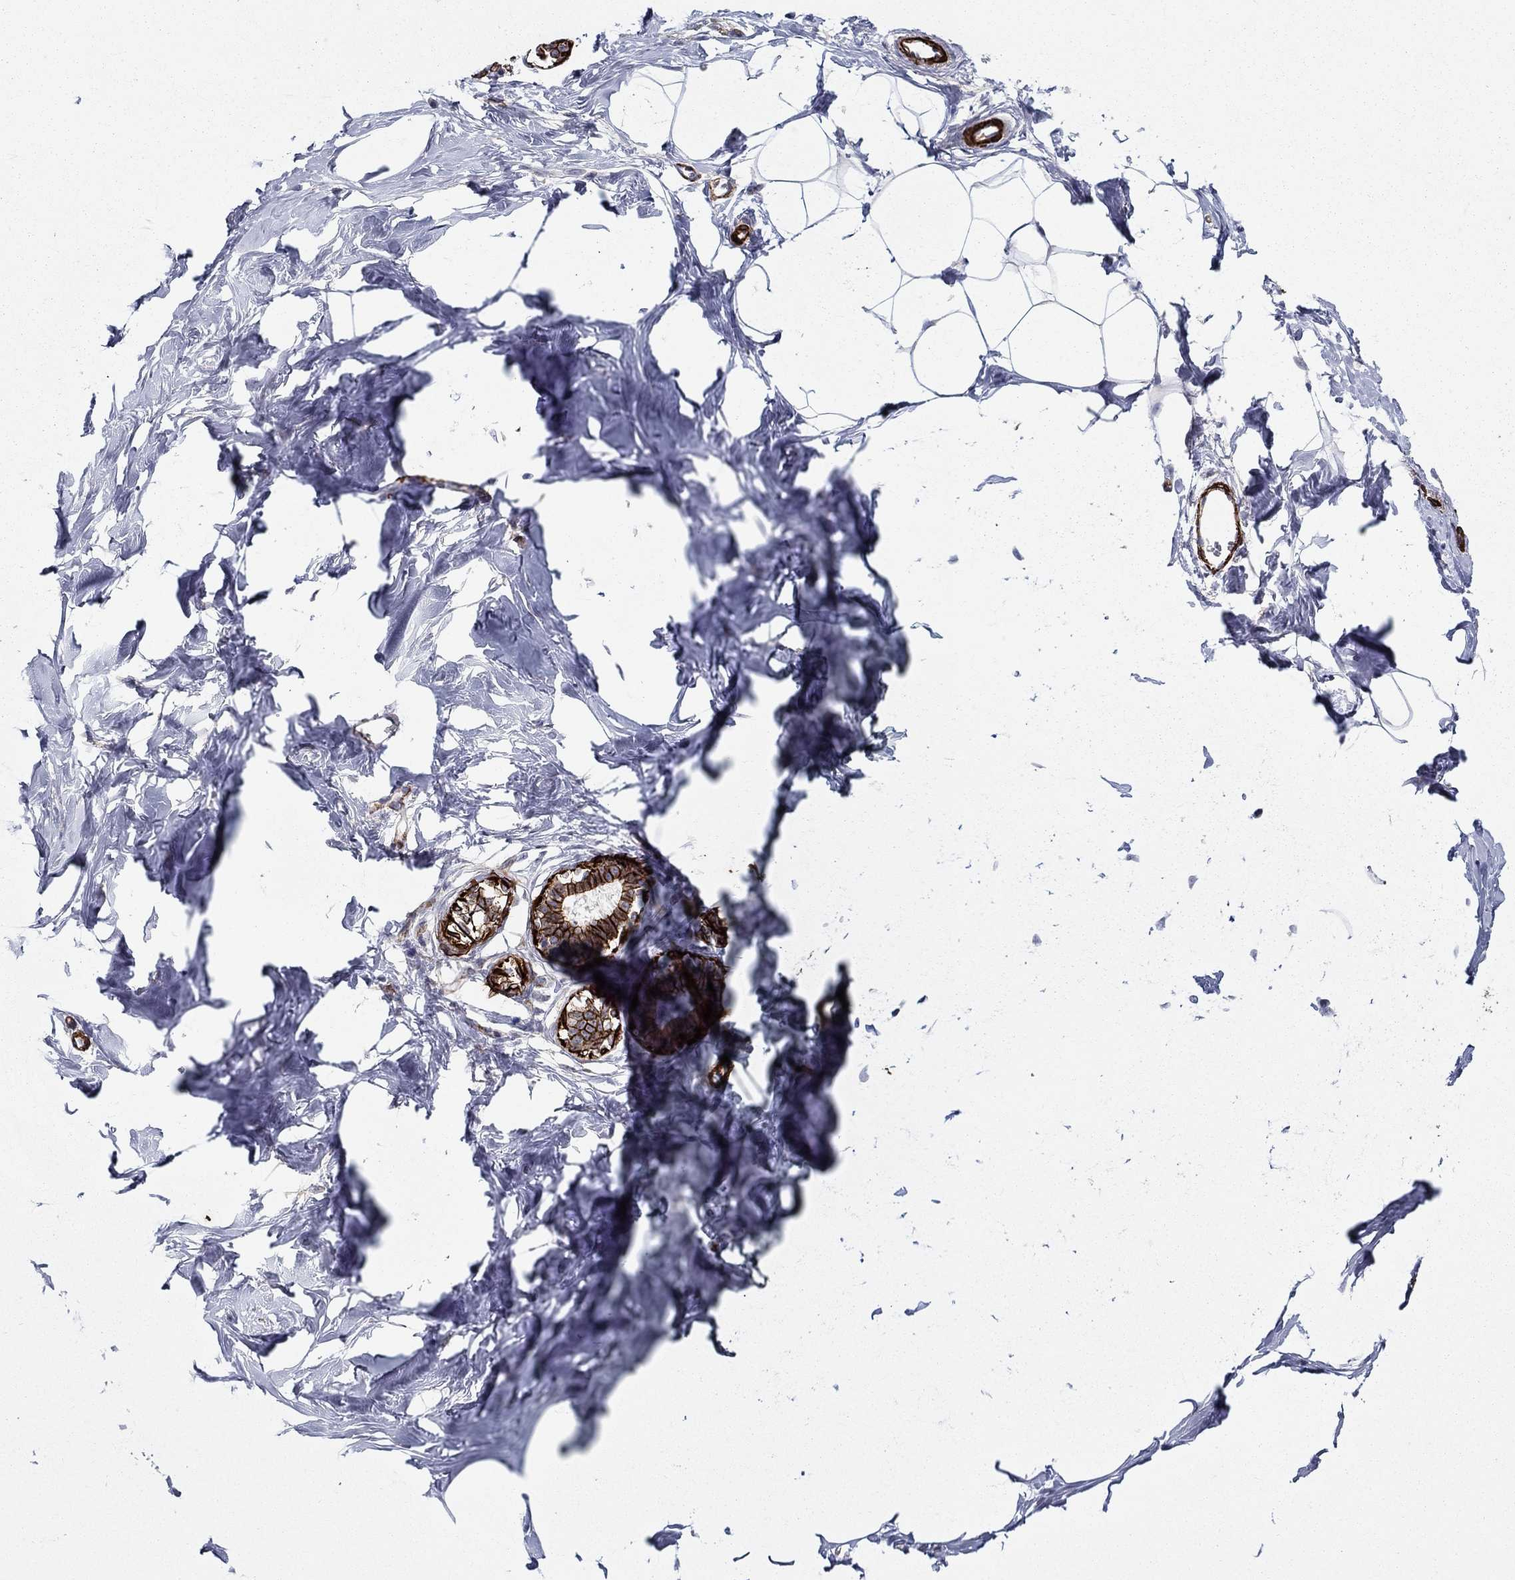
{"staining": {"intensity": "negative", "quantity": "none", "location": "none"}, "tissue": "breast", "cell_type": "Adipocytes", "image_type": "normal", "snomed": [{"axis": "morphology", "description": "Normal tissue, NOS"}, {"axis": "morphology", "description": "Lobular carcinoma, in situ"}, {"axis": "topography", "description": "Breast"}], "caption": "There is no significant expression in adipocytes of breast. (DAB immunohistochemistry (IHC) with hematoxylin counter stain).", "gene": "KRBA1", "patient": {"sex": "female", "age": 35}}